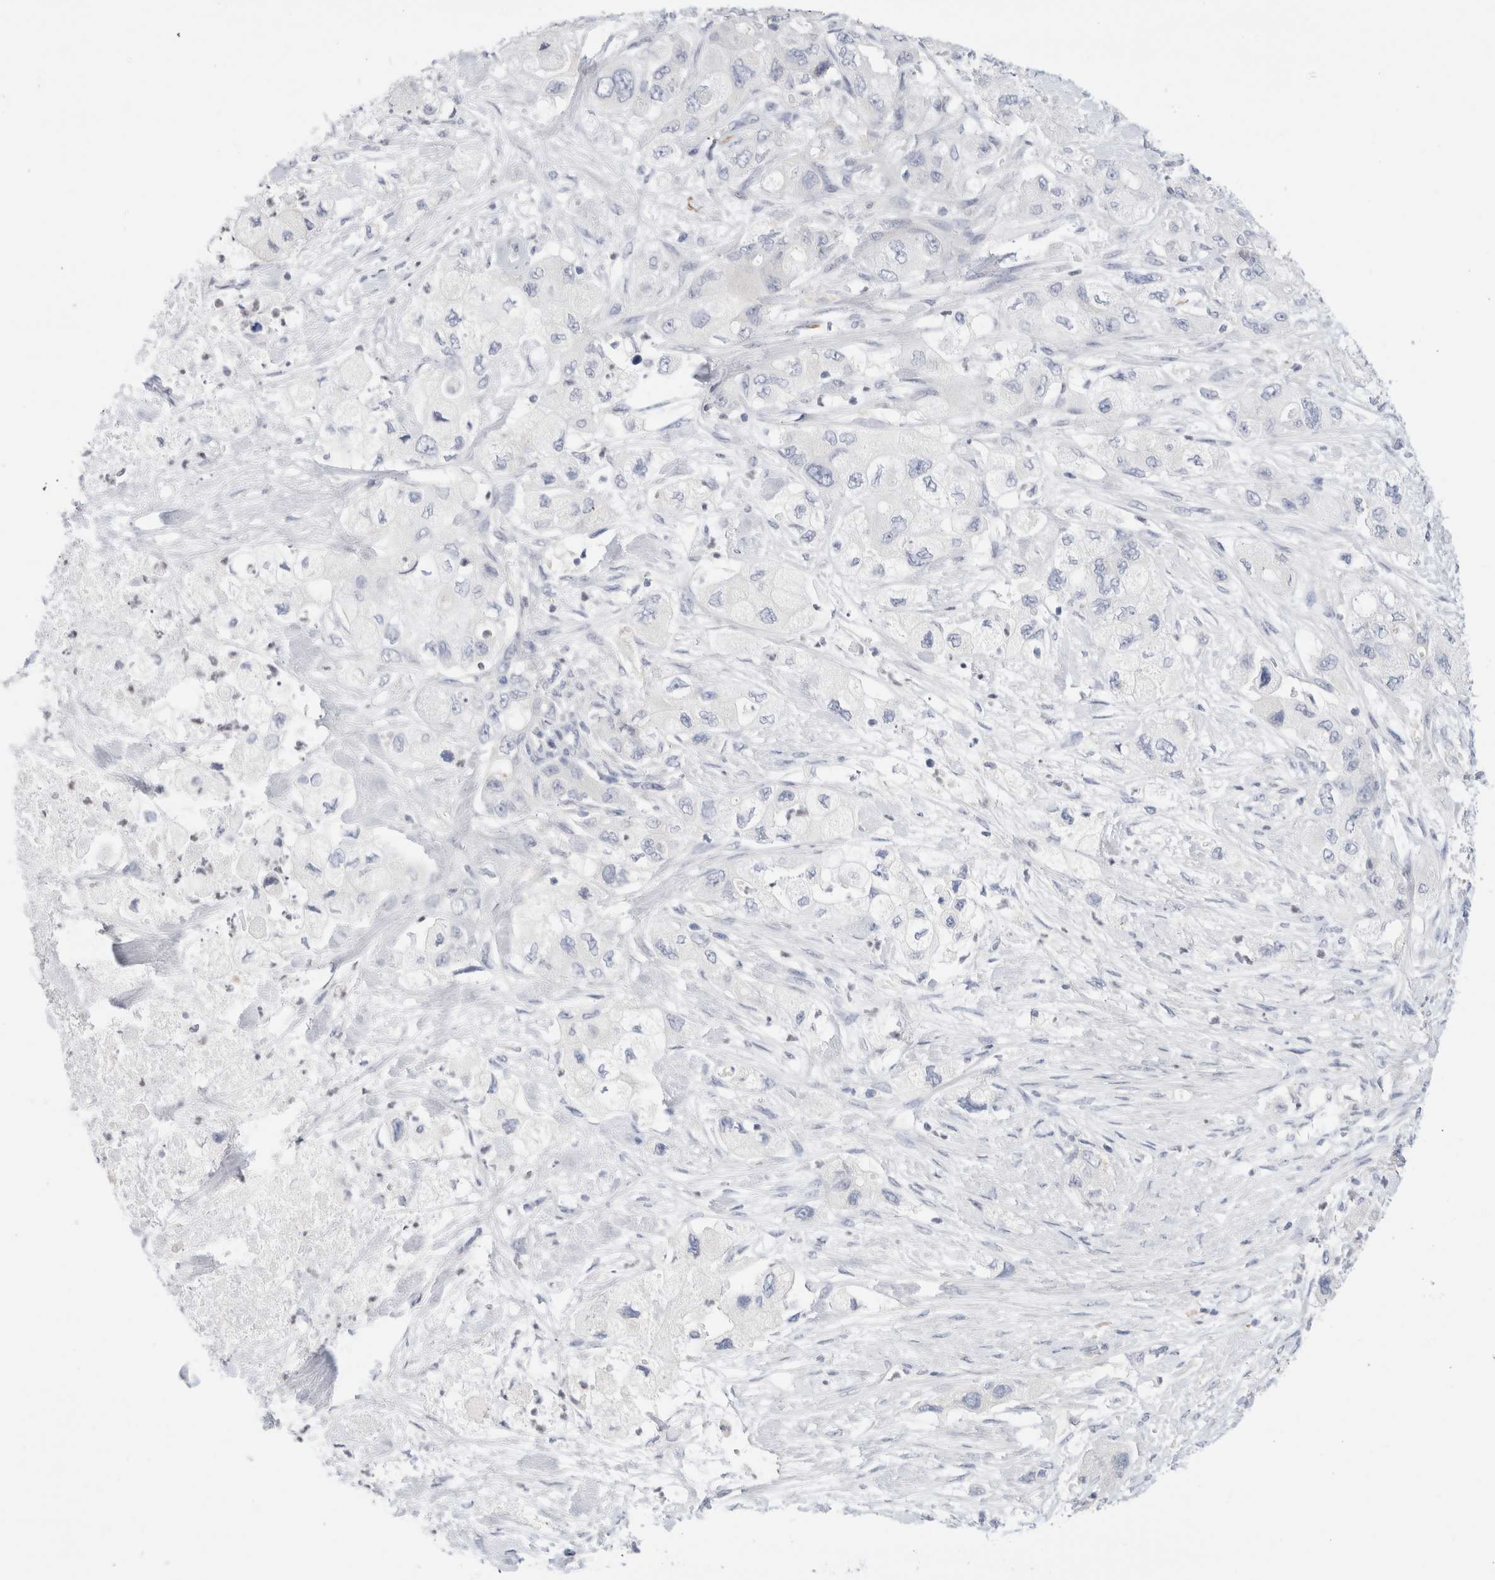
{"staining": {"intensity": "negative", "quantity": "none", "location": "none"}, "tissue": "pancreatic cancer", "cell_type": "Tumor cells", "image_type": "cancer", "snomed": [{"axis": "morphology", "description": "Adenocarcinoma, NOS"}, {"axis": "topography", "description": "Pancreas"}], "caption": "An IHC photomicrograph of pancreatic cancer (adenocarcinoma) is shown. There is no staining in tumor cells of pancreatic cancer (adenocarcinoma).", "gene": "ADAM30", "patient": {"sex": "female", "age": 73}}